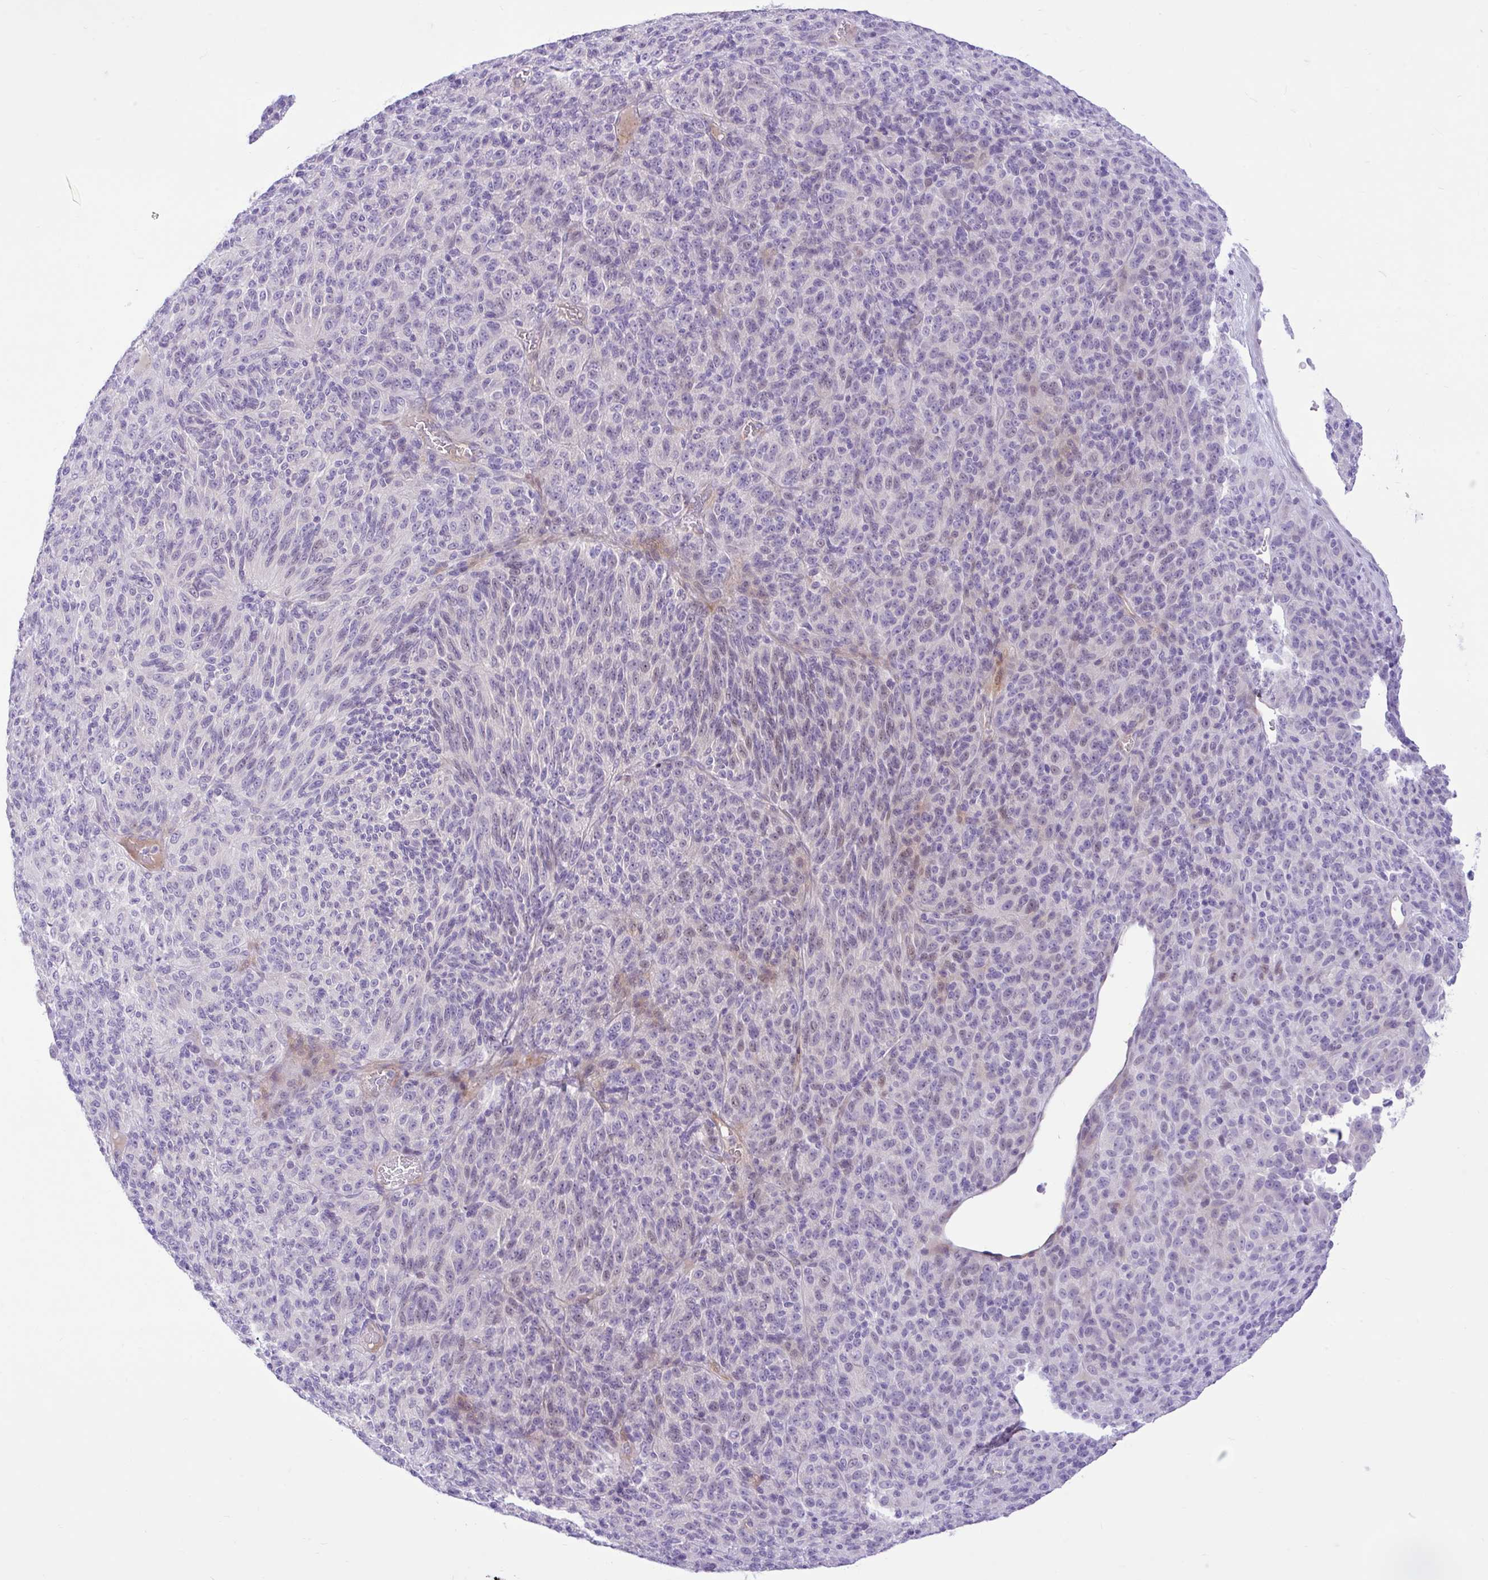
{"staining": {"intensity": "negative", "quantity": "none", "location": "none"}, "tissue": "melanoma", "cell_type": "Tumor cells", "image_type": "cancer", "snomed": [{"axis": "morphology", "description": "Malignant melanoma, Metastatic site"}, {"axis": "topography", "description": "Brain"}], "caption": "IHC photomicrograph of melanoma stained for a protein (brown), which demonstrates no staining in tumor cells.", "gene": "ZNF101", "patient": {"sex": "female", "age": 56}}